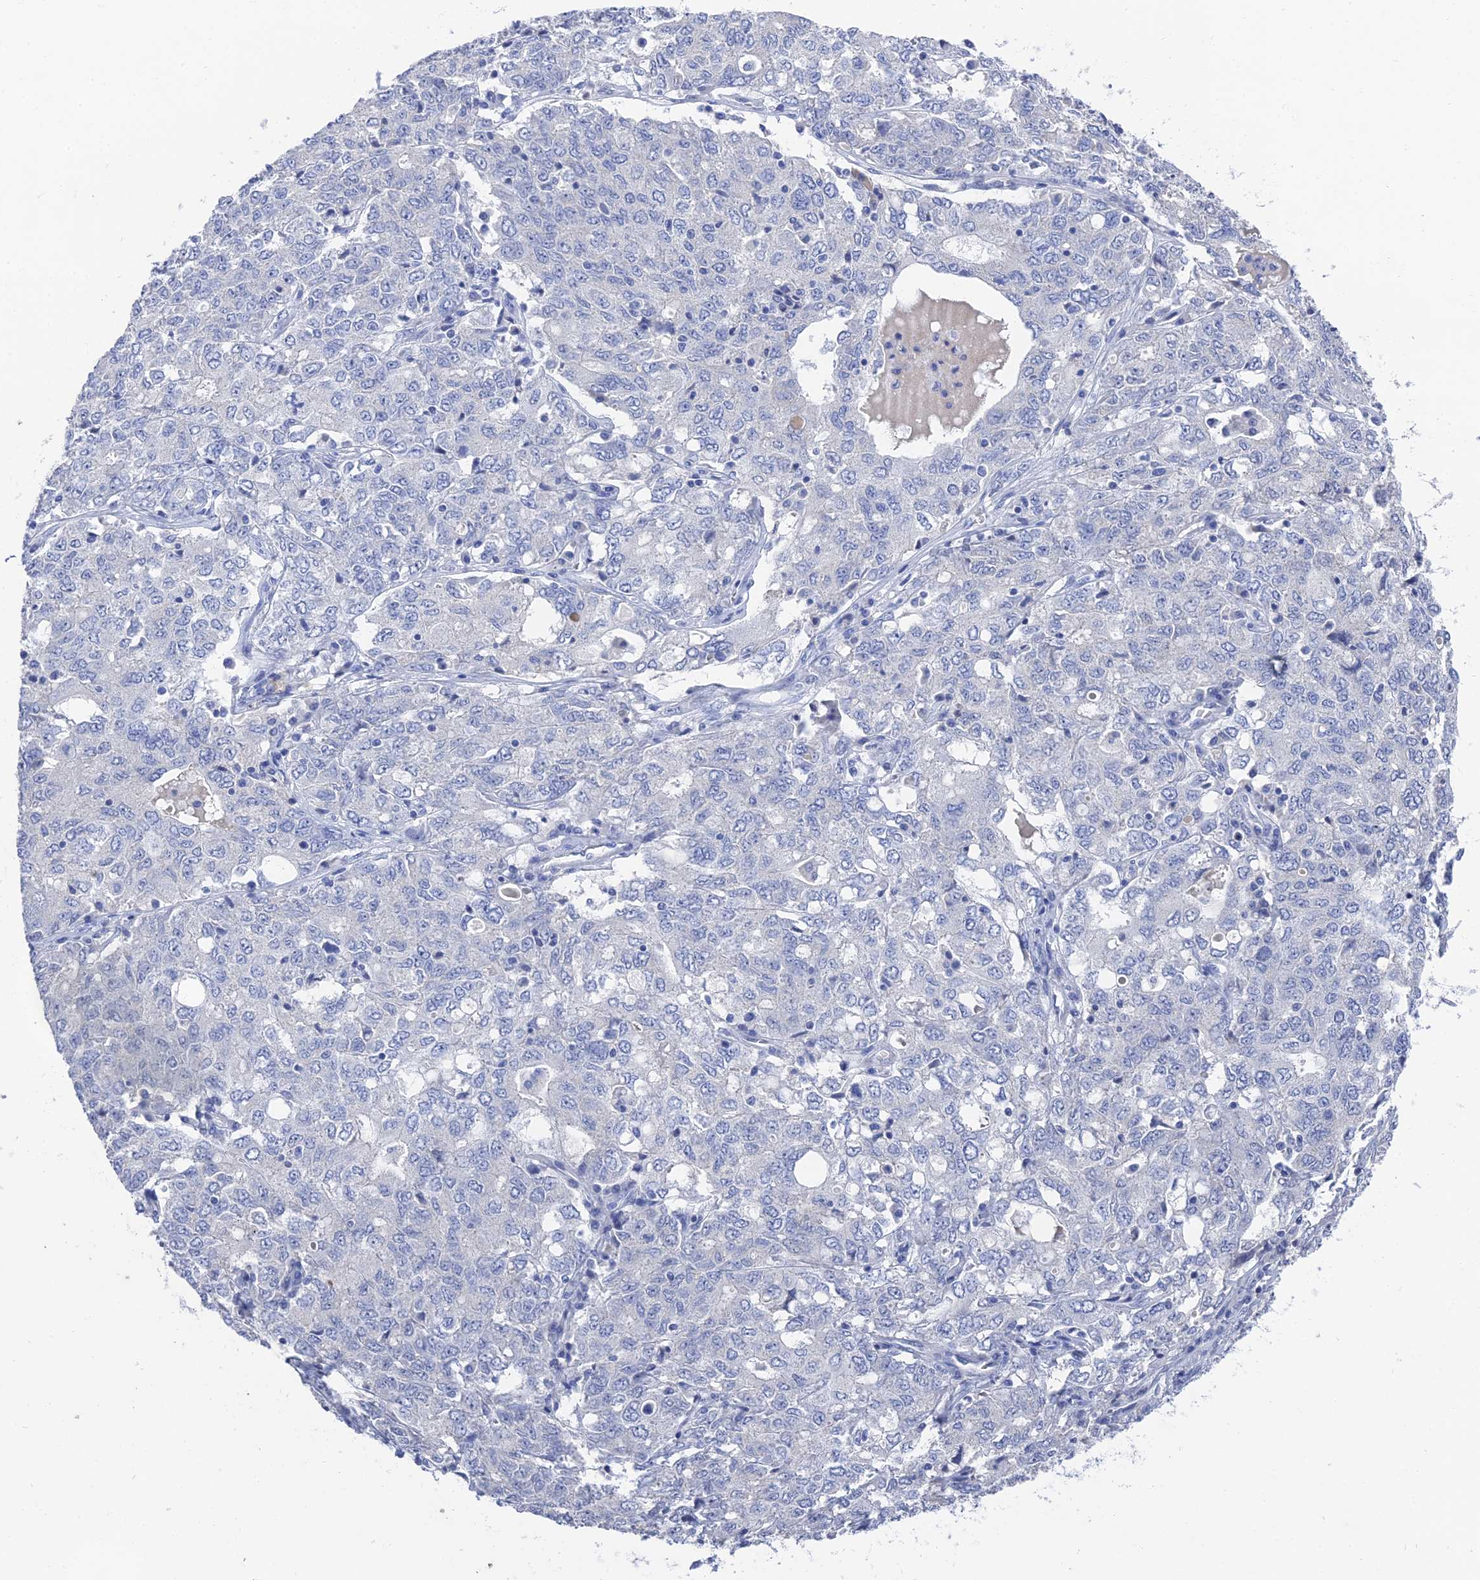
{"staining": {"intensity": "negative", "quantity": "none", "location": "none"}, "tissue": "ovarian cancer", "cell_type": "Tumor cells", "image_type": "cancer", "snomed": [{"axis": "morphology", "description": "Carcinoma, endometroid"}, {"axis": "topography", "description": "Ovary"}], "caption": "DAB immunohistochemical staining of ovarian endometroid carcinoma shows no significant expression in tumor cells.", "gene": "GFAP", "patient": {"sex": "female", "age": 62}}